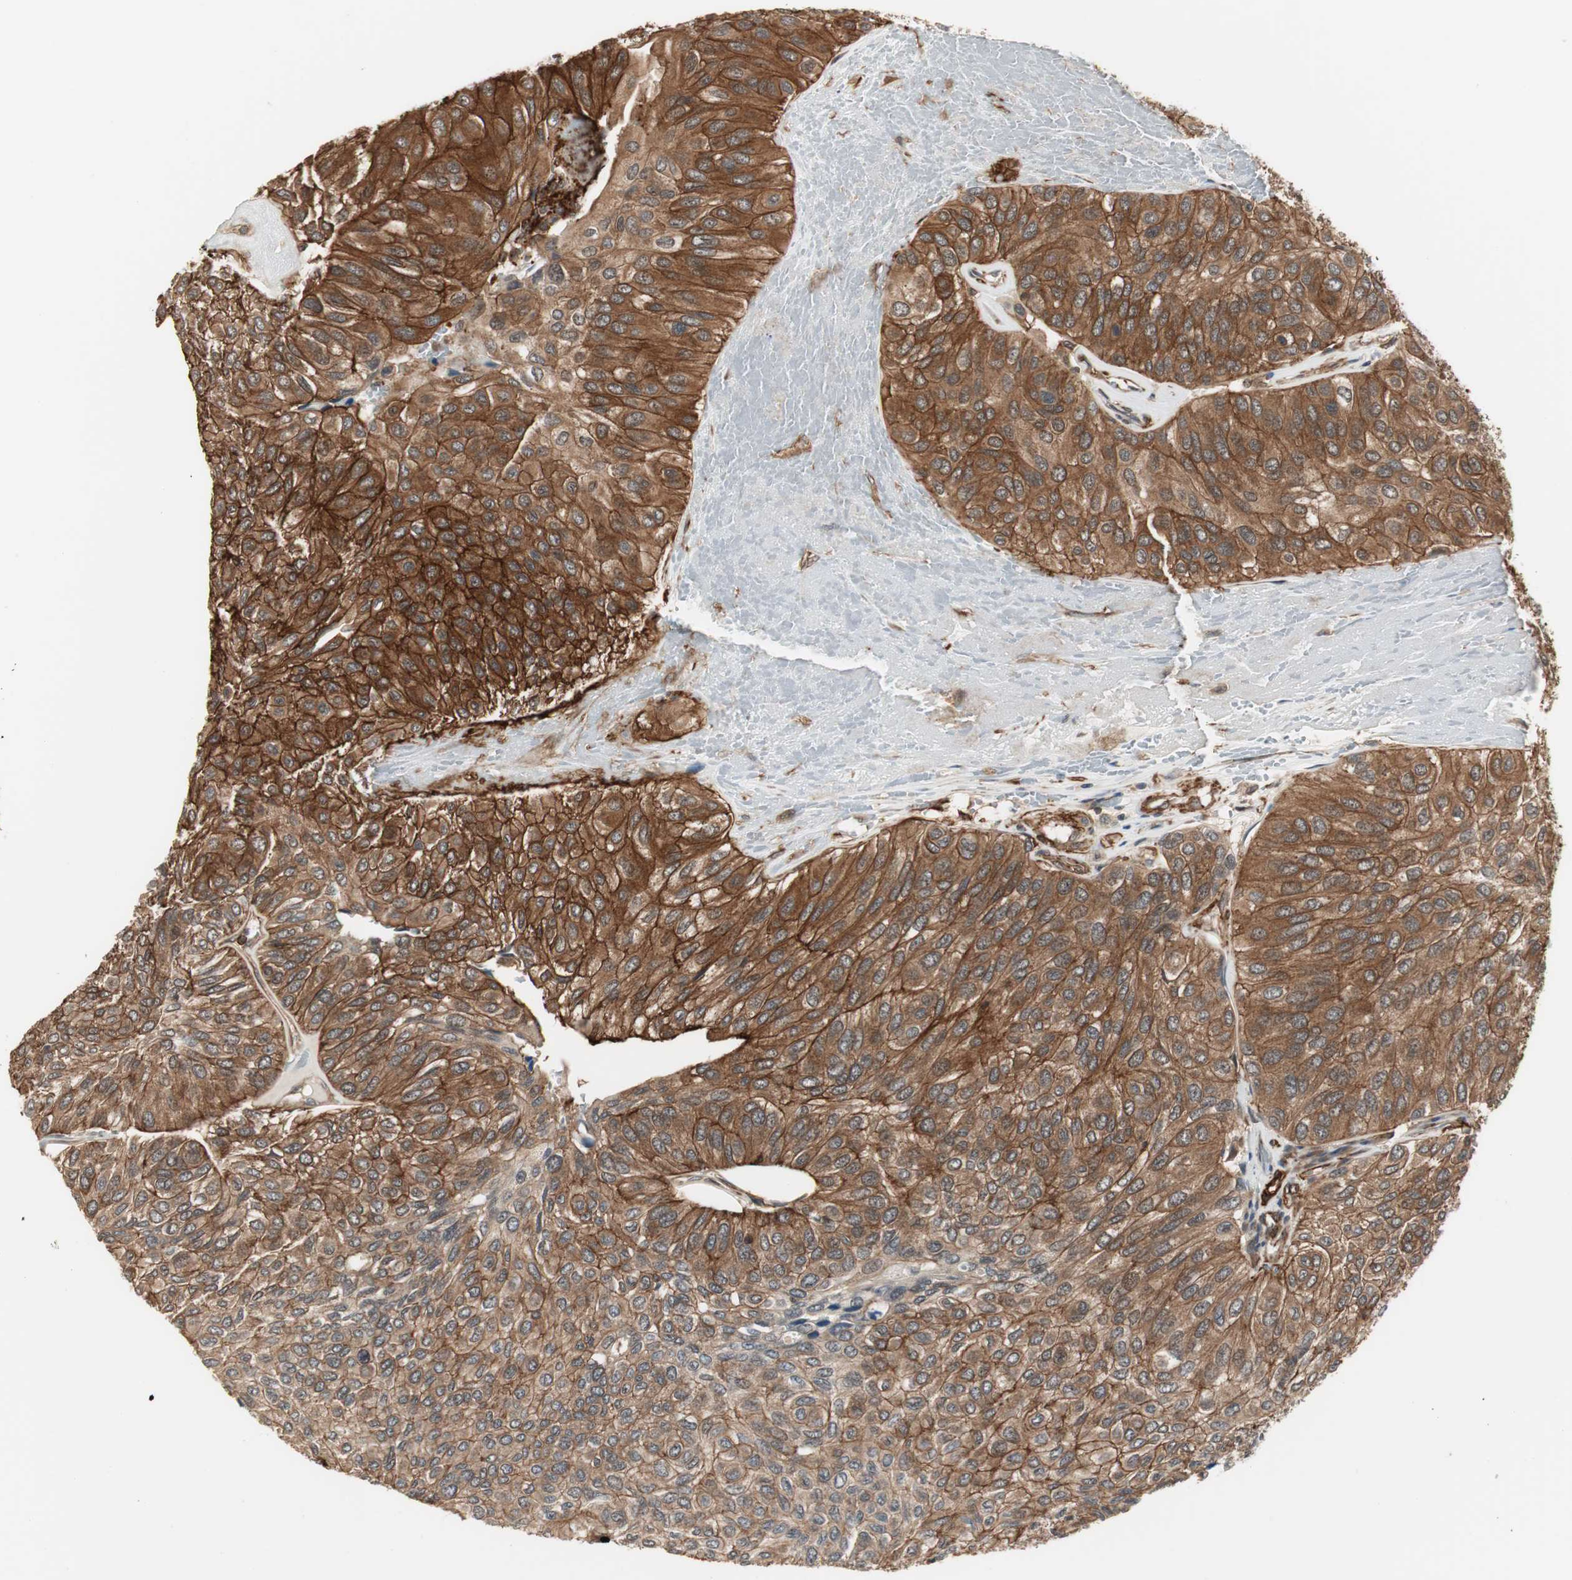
{"staining": {"intensity": "strong", "quantity": ">75%", "location": "cytoplasmic/membranous"}, "tissue": "urothelial cancer", "cell_type": "Tumor cells", "image_type": "cancer", "snomed": [{"axis": "morphology", "description": "Urothelial carcinoma, High grade"}, {"axis": "topography", "description": "Urinary bladder"}], "caption": "DAB immunohistochemical staining of urothelial carcinoma (high-grade) displays strong cytoplasmic/membranous protein positivity in about >75% of tumor cells.", "gene": "PTPN11", "patient": {"sex": "male", "age": 66}}